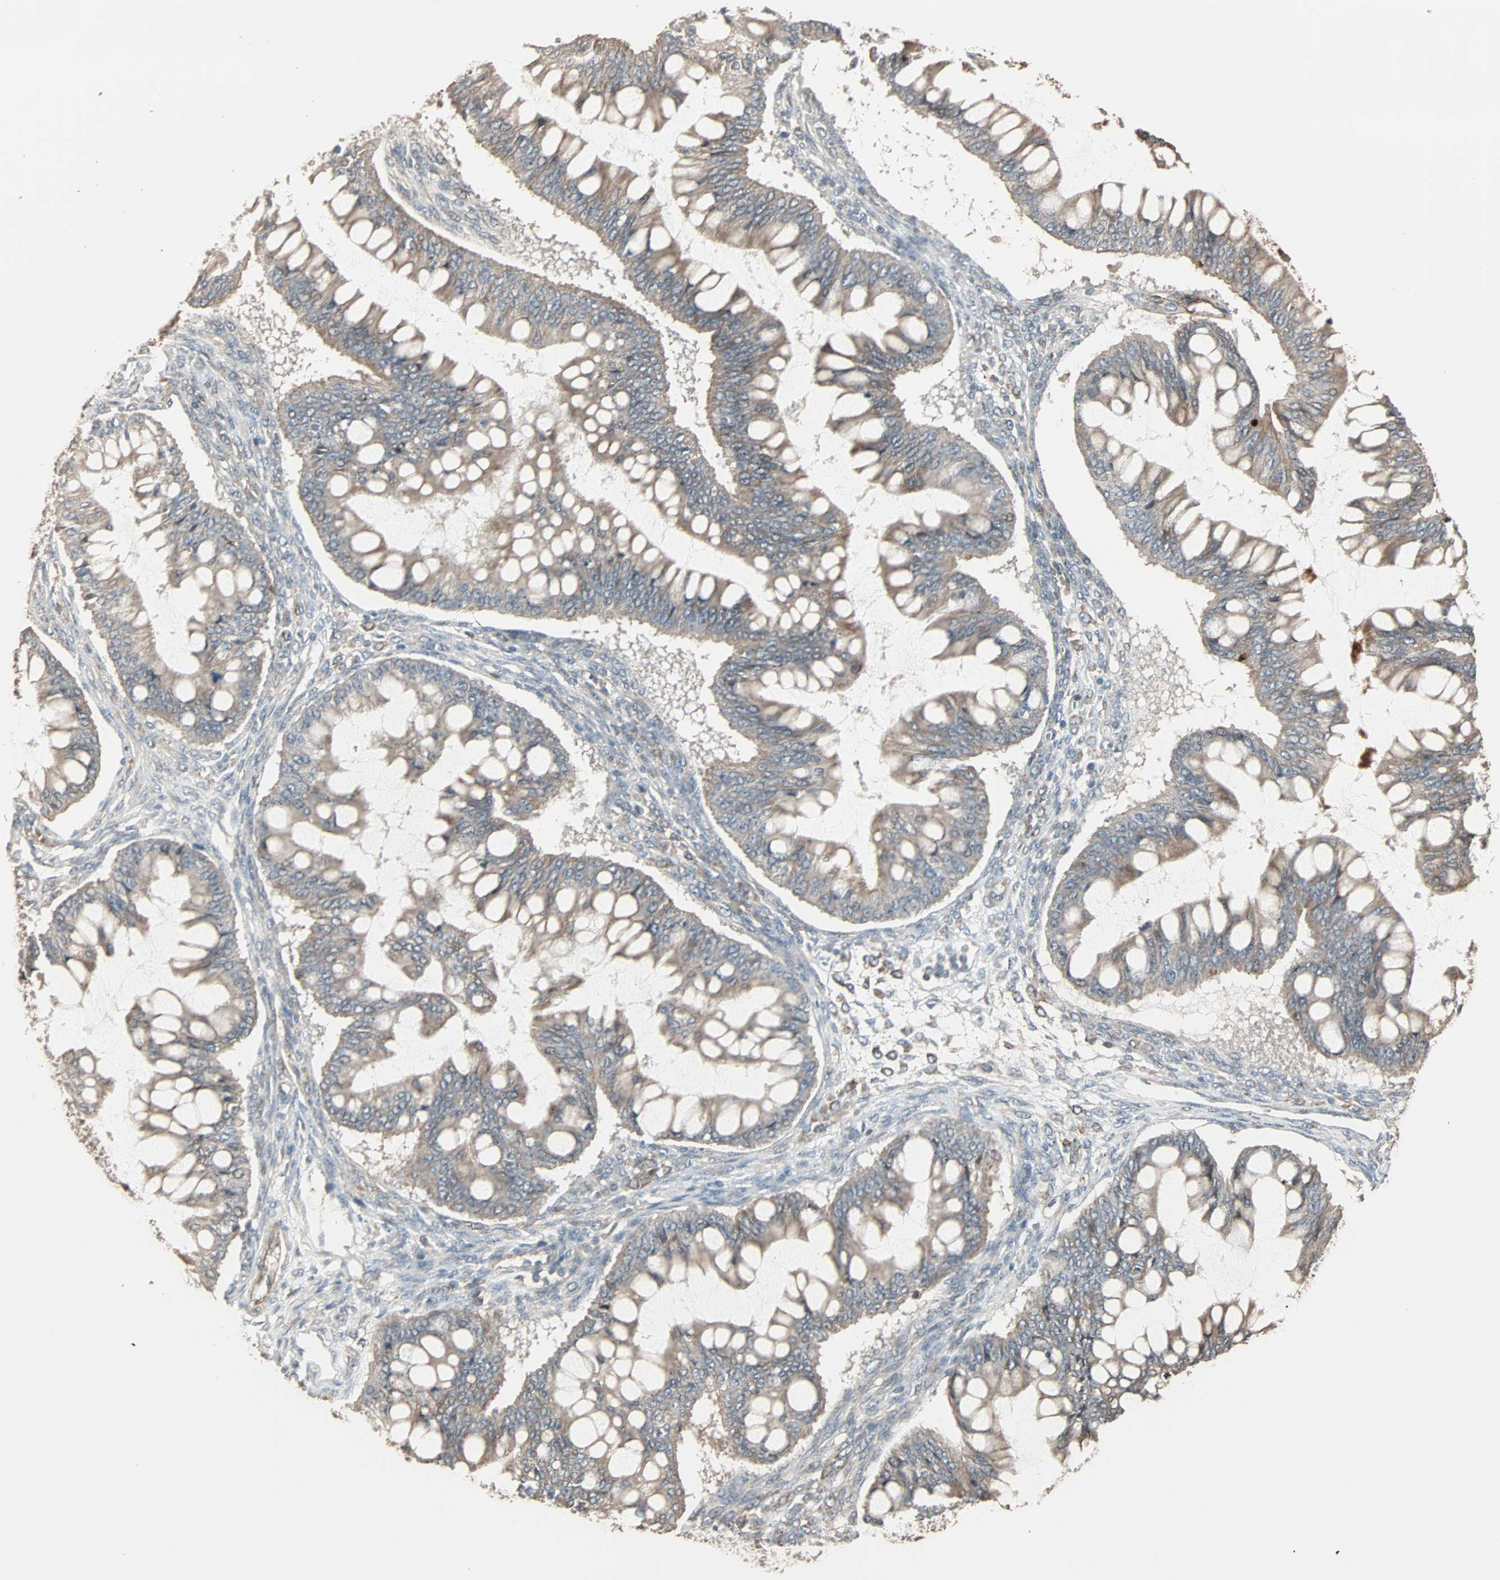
{"staining": {"intensity": "weak", "quantity": "25%-75%", "location": "cytoplasmic/membranous"}, "tissue": "ovarian cancer", "cell_type": "Tumor cells", "image_type": "cancer", "snomed": [{"axis": "morphology", "description": "Cystadenocarcinoma, mucinous, NOS"}, {"axis": "topography", "description": "Ovary"}], "caption": "Immunohistochemical staining of human mucinous cystadenocarcinoma (ovarian) reveals weak cytoplasmic/membranous protein positivity in about 25%-75% of tumor cells.", "gene": "CALCRL", "patient": {"sex": "female", "age": 73}}